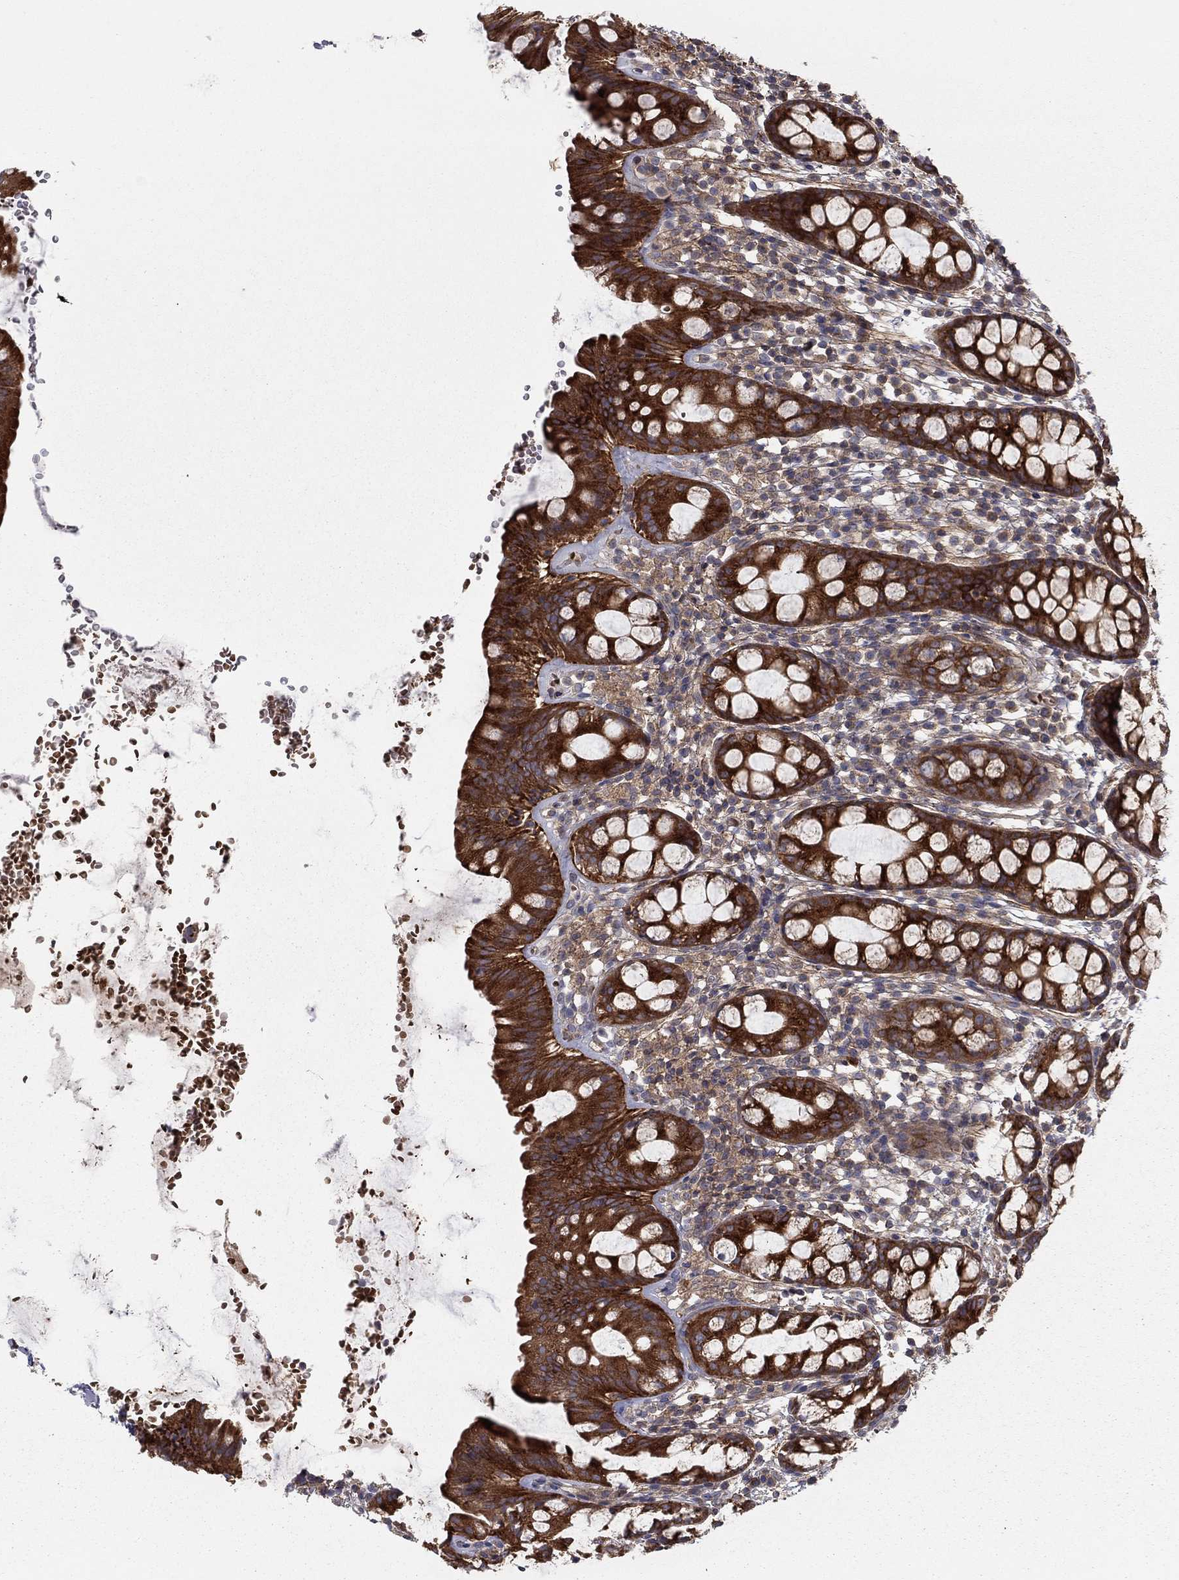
{"staining": {"intensity": "strong", "quantity": ">75%", "location": "cytoplasmic/membranous"}, "tissue": "rectum", "cell_type": "Glandular cells", "image_type": "normal", "snomed": [{"axis": "morphology", "description": "Normal tissue, NOS"}, {"axis": "topography", "description": "Rectum"}], "caption": "Benign rectum demonstrates strong cytoplasmic/membranous staining in about >75% of glandular cells, visualized by immunohistochemistry. (DAB (3,3'-diaminobenzidine) IHC with brightfield microscopy, high magnification).", "gene": "RNF123", "patient": {"sex": "male", "age": 57}}